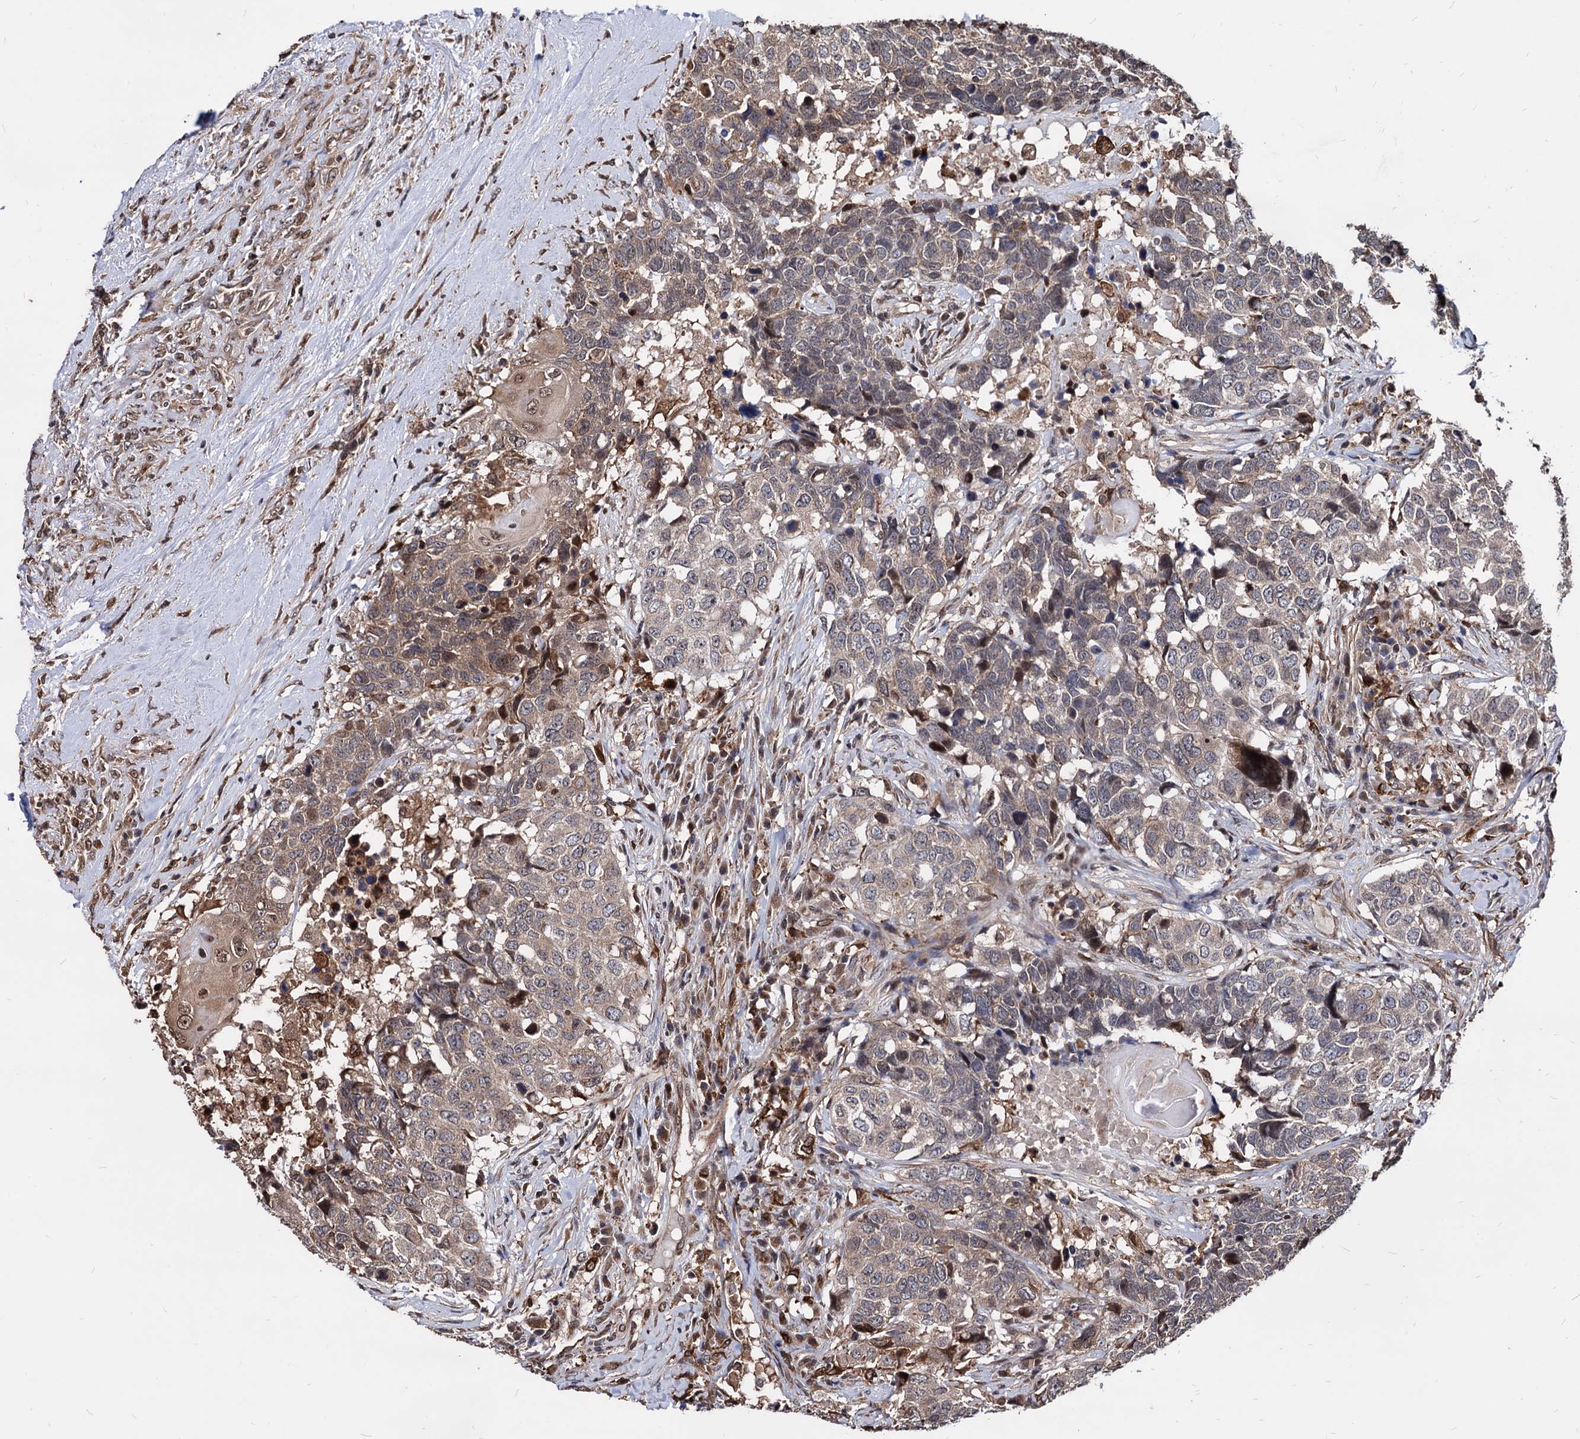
{"staining": {"intensity": "weak", "quantity": "25%-75%", "location": "cytoplasmic/membranous"}, "tissue": "head and neck cancer", "cell_type": "Tumor cells", "image_type": "cancer", "snomed": [{"axis": "morphology", "description": "Squamous cell carcinoma, NOS"}, {"axis": "topography", "description": "Head-Neck"}], "caption": "The immunohistochemical stain highlights weak cytoplasmic/membranous expression in tumor cells of head and neck squamous cell carcinoma tissue.", "gene": "ANKRD12", "patient": {"sex": "male", "age": 66}}